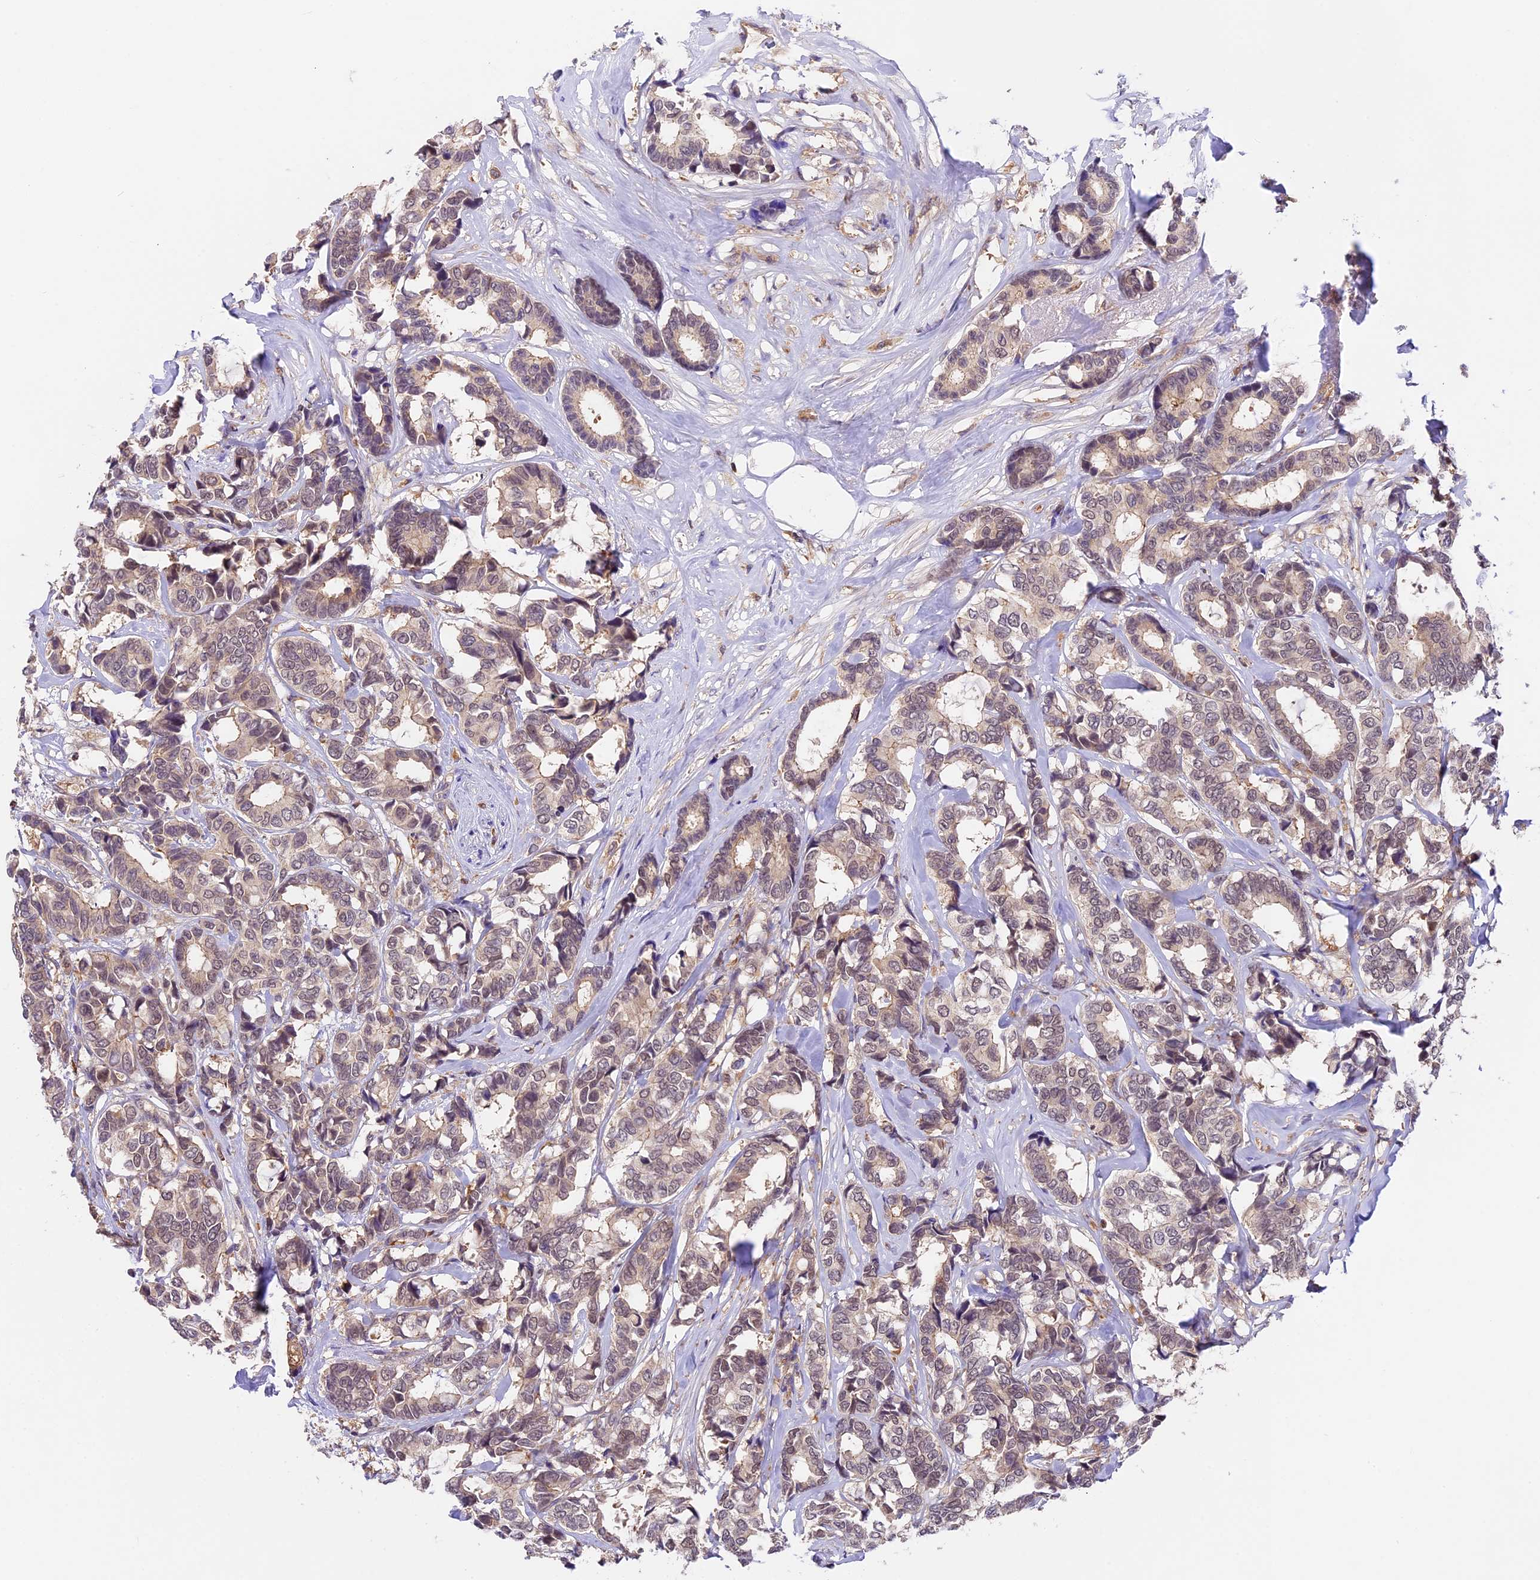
{"staining": {"intensity": "weak", "quantity": "25%-75%", "location": "cytoplasmic/membranous,nuclear"}, "tissue": "breast cancer", "cell_type": "Tumor cells", "image_type": "cancer", "snomed": [{"axis": "morphology", "description": "Duct carcinoma"}, {"axis": "topography", "description": "Breast"}], "caption": "An immunohistochemistry (IHC) histopathology image of neoplastic tissue is shown. Protein staining in brown shows weak cytoplasmic/membranous and nuclear positivity in breast cancer within tumor cells. Nuclei are stained in blue.", "gene": "TBC1D1", "patient": {"sex": "female", "age": 87}}